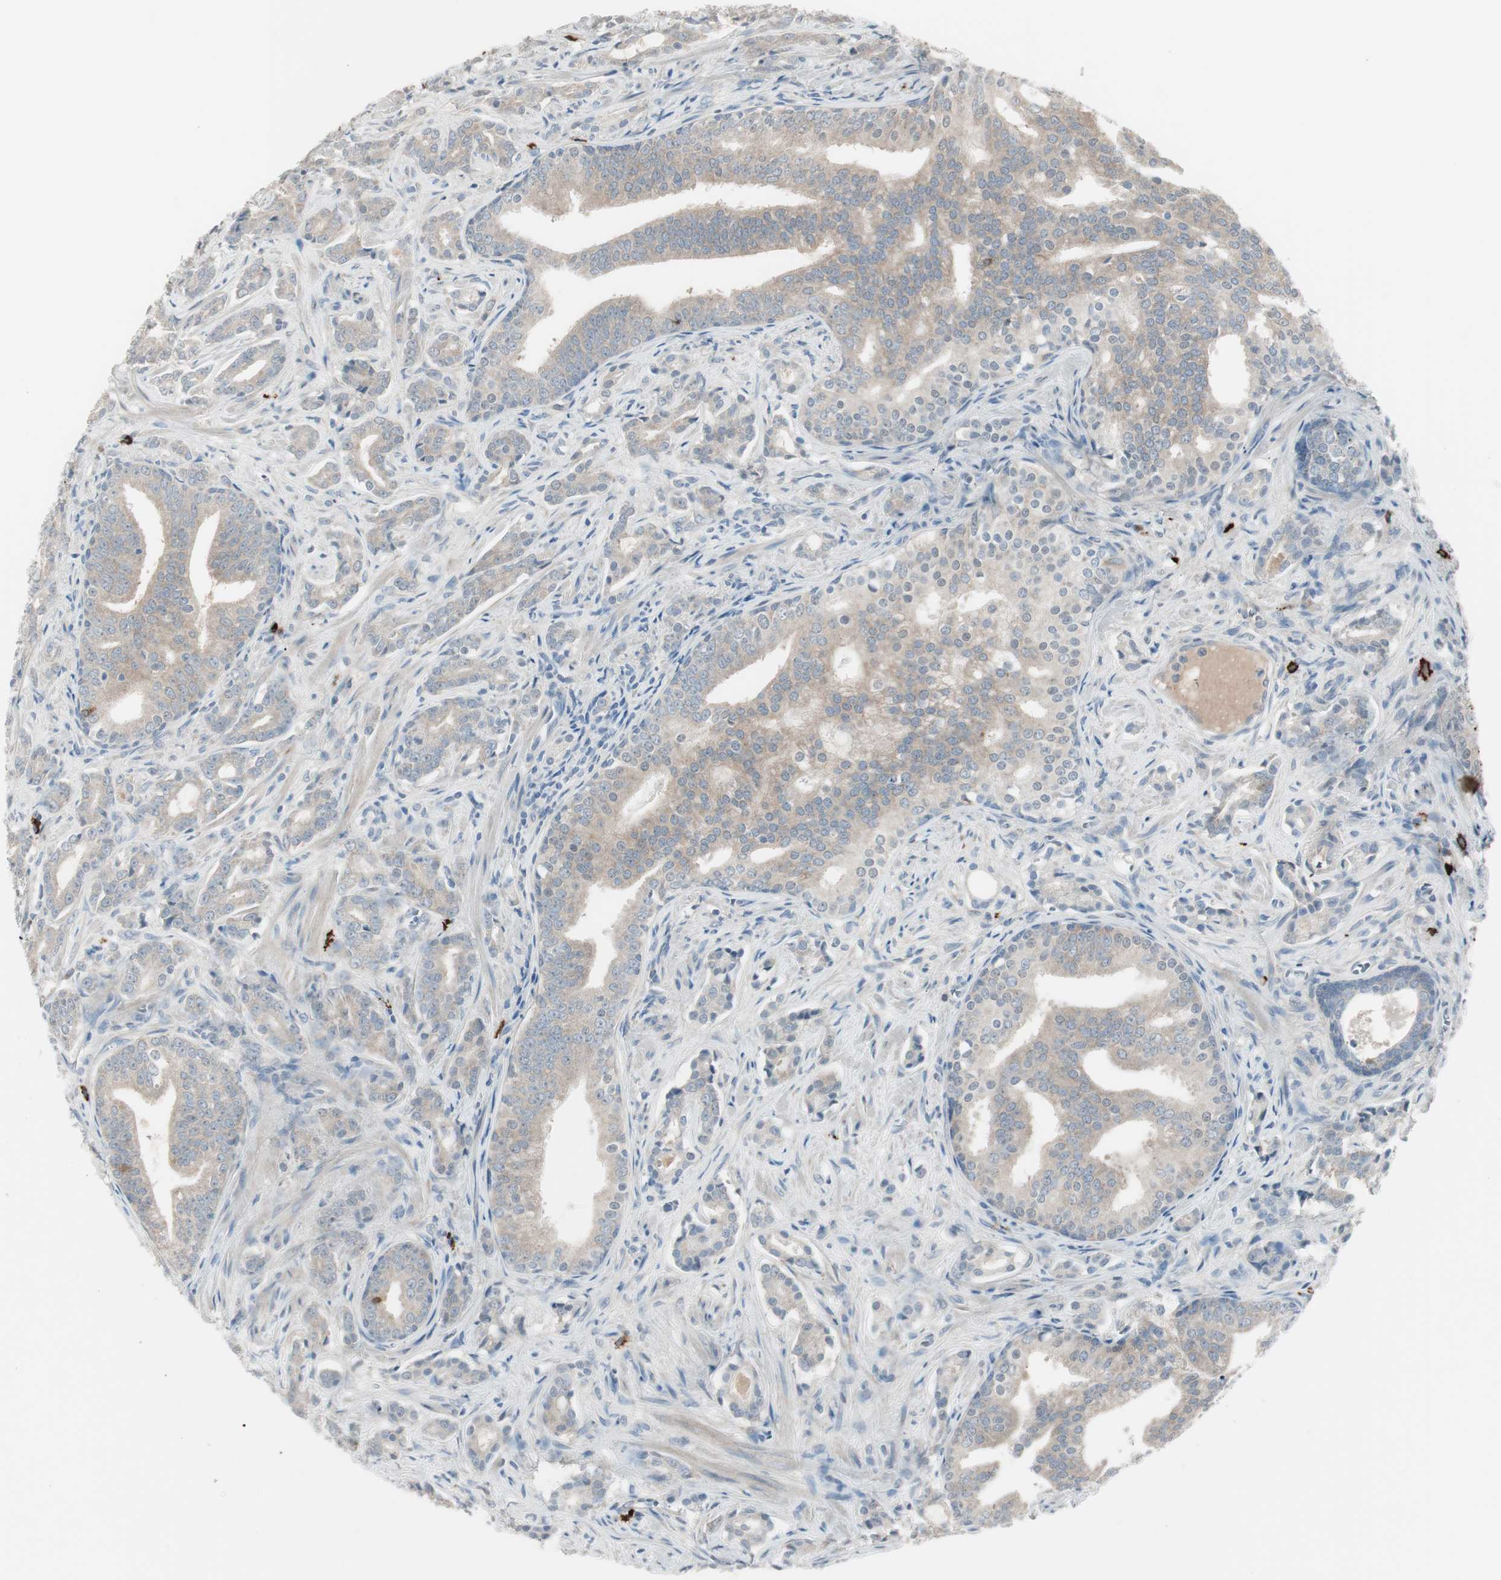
{"staining": {"intensity": "weak", "quantity": ">75%", "location": "cytoplasmic/membranous"}, "tissue": "prostate cancer", "cell_type": "Tumor cells", "image_type": "cancer", "snomed": [{"axis": "morphology", "description": "Adenocarcinoma, Low grade"}, {"axis": "topography", "description": "Prostate"}], "caption": "This is a photomicrograph of immunohistochemistry staining of prostate cancer, which shows weak positivity in the cytoplasmic/membranous of tumor cells.", "gene": "MAPRE3", "patient": {"sex": "male", "age": 58}}